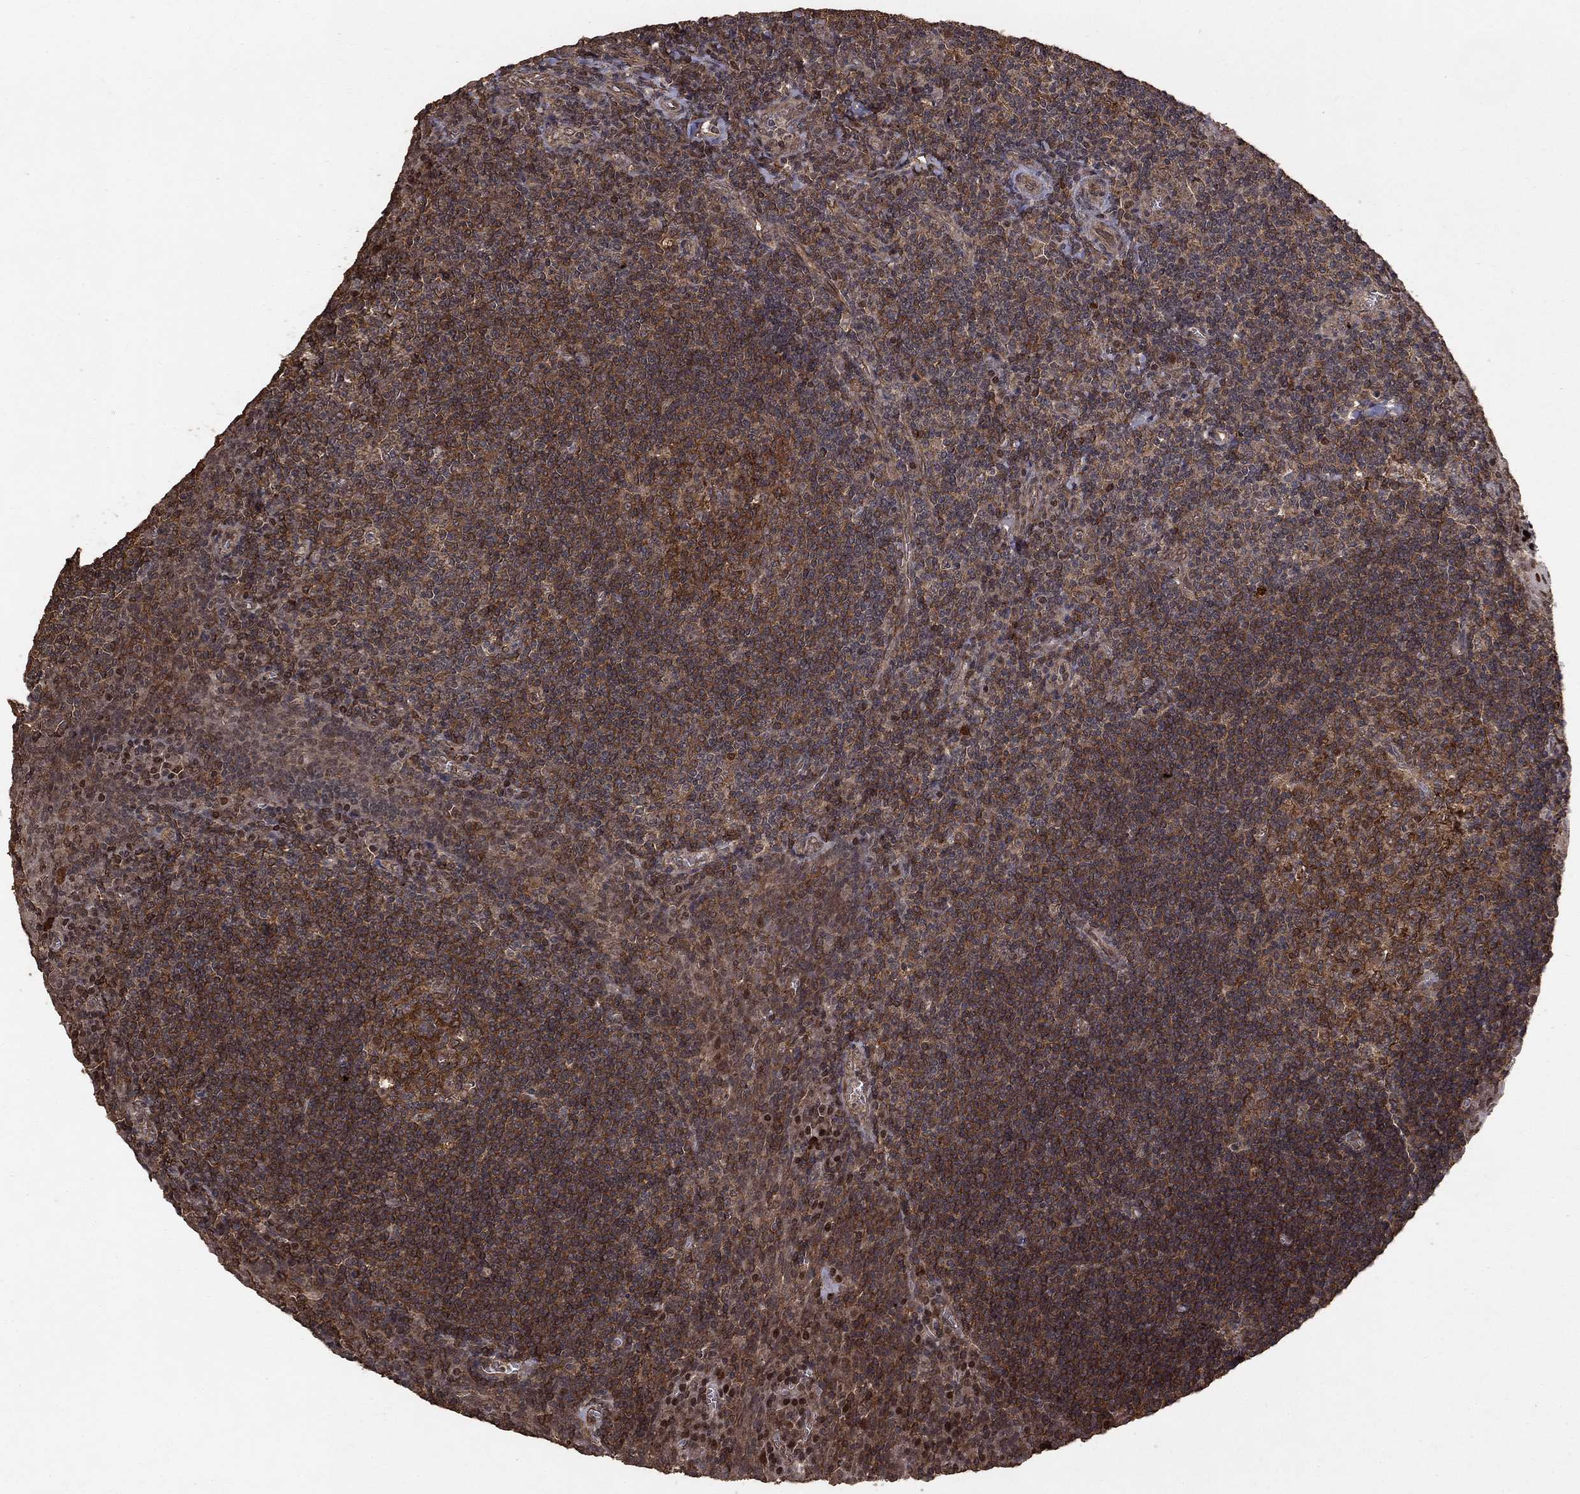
{"staining": {"intensity": "strong", "quantity": ">75%", "location": "cytoplasmic/membranous"}, "tissue": "tonsil", "cell_type": "Germinal center cells", "image_type": "normal", "snomed": [{"axis": "morphology", "description": "Normal tissue, NOS"}, {"axis": "morphology", "description": "Inflammation, NOS"}, {"axis": "topography", "description": "Tonsil"}], "caption": "Benign tonsil reveals strong cytoplasmic/membranous expression in about >75% of germinal center cells, visualized by immunohistochemistry. (Brightfield microscopy of DAB IHC at high magnification).", "gene": "PRDM1", "patient": {"sex": "female", "age": 31}}